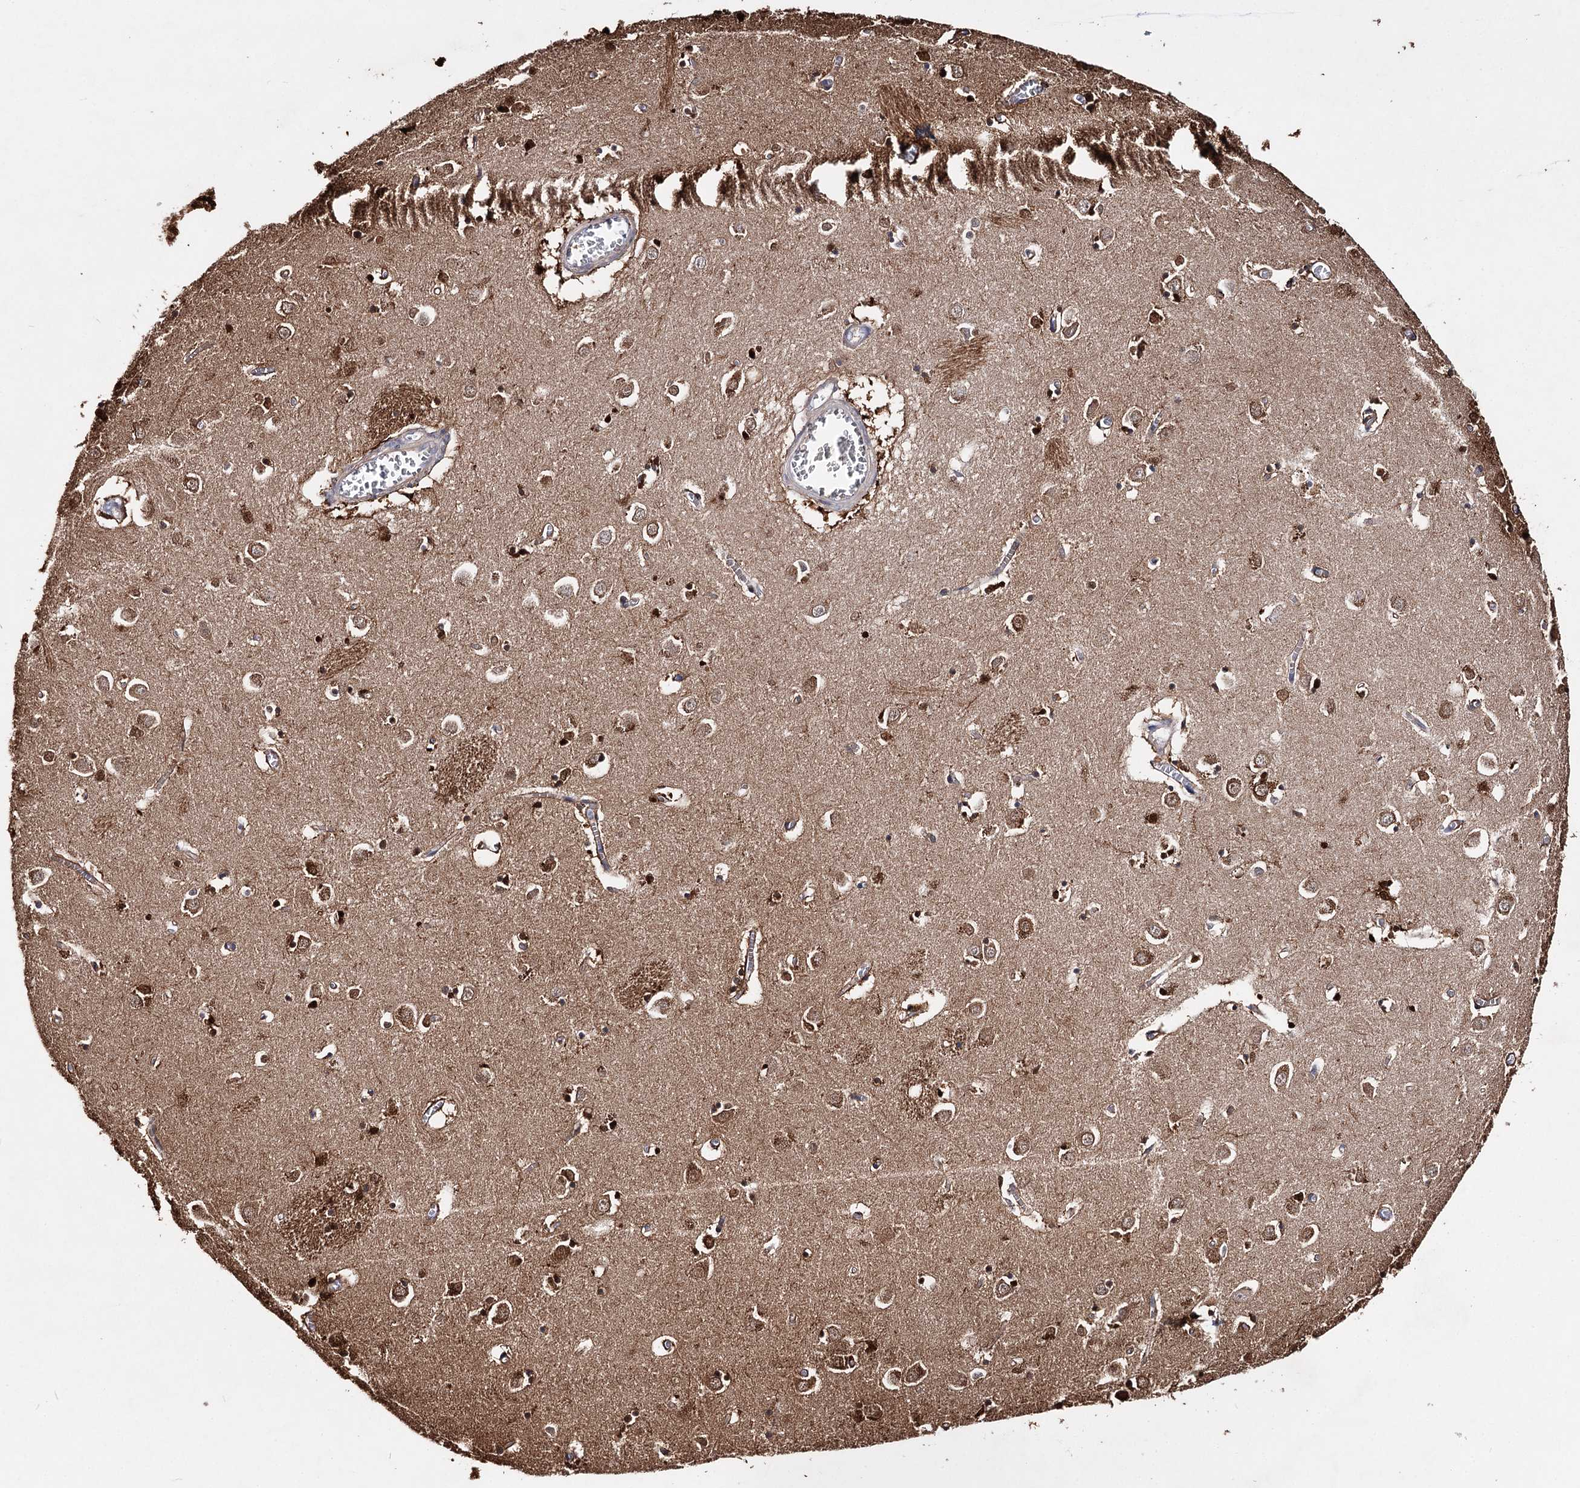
{"staining": {"intensity": "strong", "quantity": ">75%", "location": "cytoplasmic/membranous,nuclear"}, "tissue": "caudate", "cell_type": "Glial cells", "image_type": "normal", "snomed": [{"axis": "morphology", "description": "Normal tissue, NOS"}, {"axis": "topography", "description": "Lateral ventricle wall"}], "caption": "Caudate stained with DAB (3,3'-diaminobenzidine) immunohistochemistry shows high levels of strong cytoplasmic/membranous,nuclear positivity in approximately >75% of glial cells.", "gene": "CFAP46", "patient": {"sex": "male", "age": 70}}